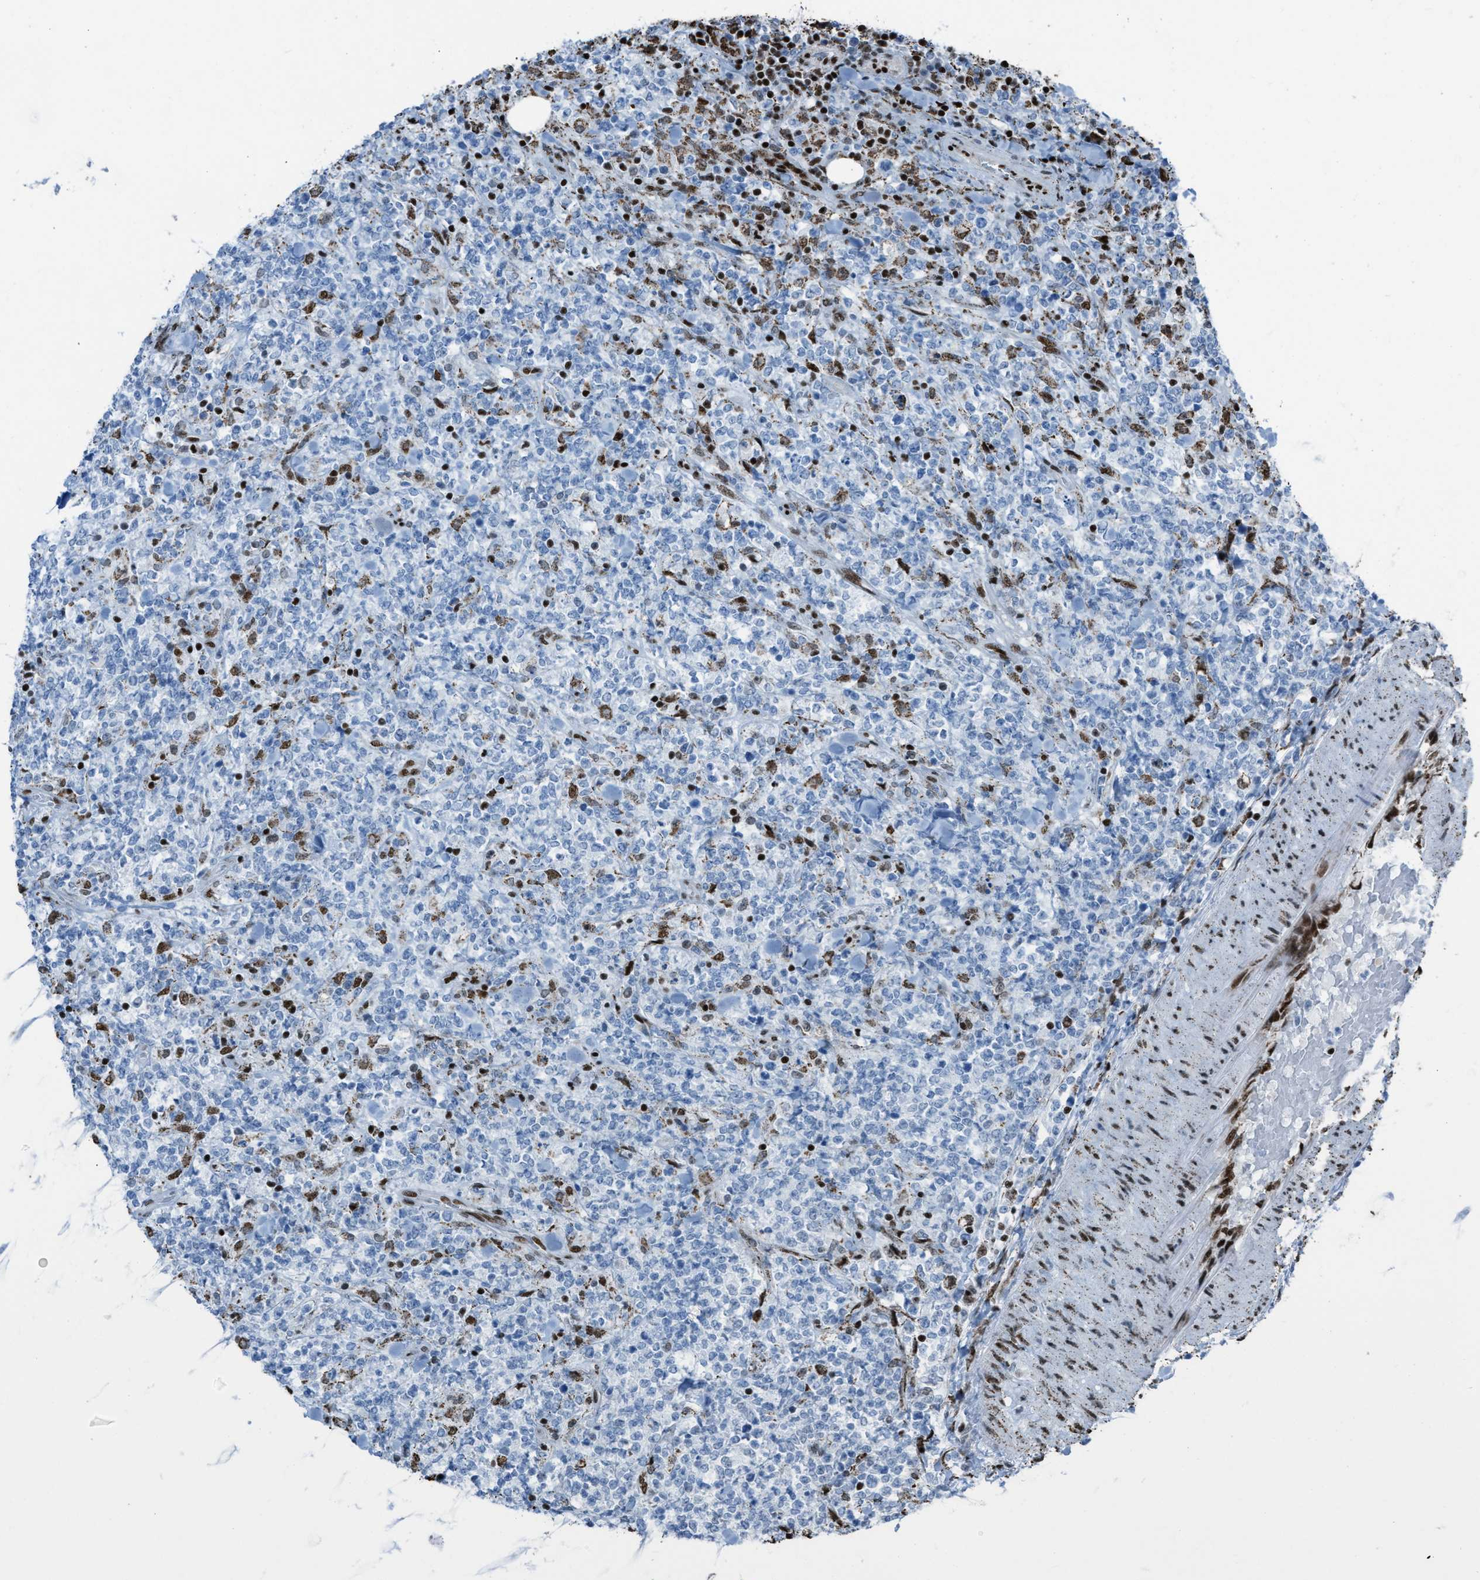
{"staining": {"intensity": "negative", "quantity": "none", "location": "none"}, "tissue": "lymphoma", "cell_type": "Tumor cells", "image_type": "cancer", "snomed": [{"axis": "morphology", "description": "Malignant lymphoma, non-Hodgkin's type, High grade"}, {"axis": "topography", "description": "Soft tissue"}], "caption": "This is an IHC photomicrograph of malignant lymphoma, non-Hodgkin's type (high-grade). There is no positivity in tumor cells.", "gene": "SLFN5", "patient": {"sex": "male", "age": 18}}